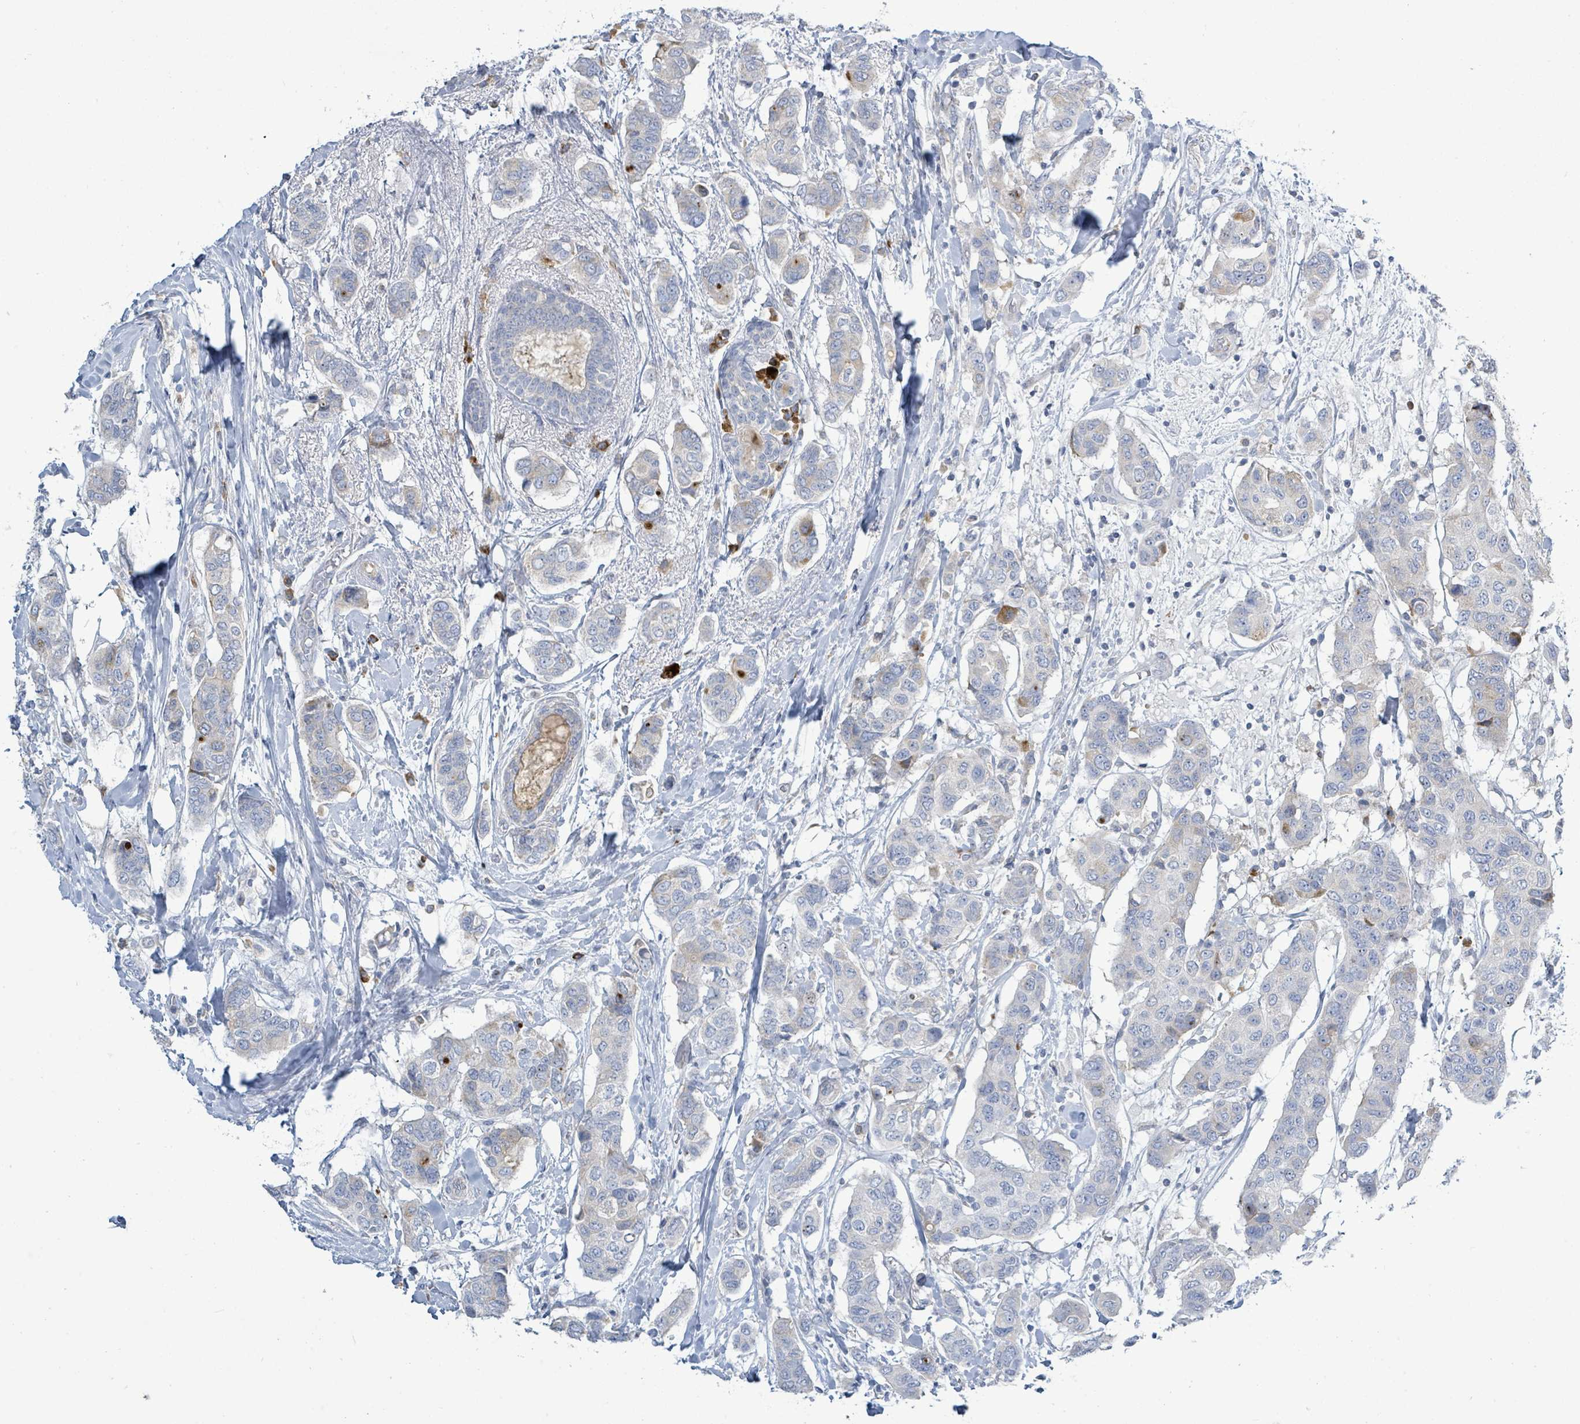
{"staining": {"intensity": "negative", "quantity": "none", "location": "none"}, "tissue": "breast cancer", "cell_type": "Tumor cells", "image_type": "cancer", "snomed": [{"axis": "morphology", "description": "Lobular carcinoma"}, {"axis": "topography", "description": "Breast"}], "caption": "IHC of breast cancer (lobular carcinoma) demonstrates no positivity in tumor cells.", "gene": "SIRPB1", "patient": {"sex": "female", "age": 51}}